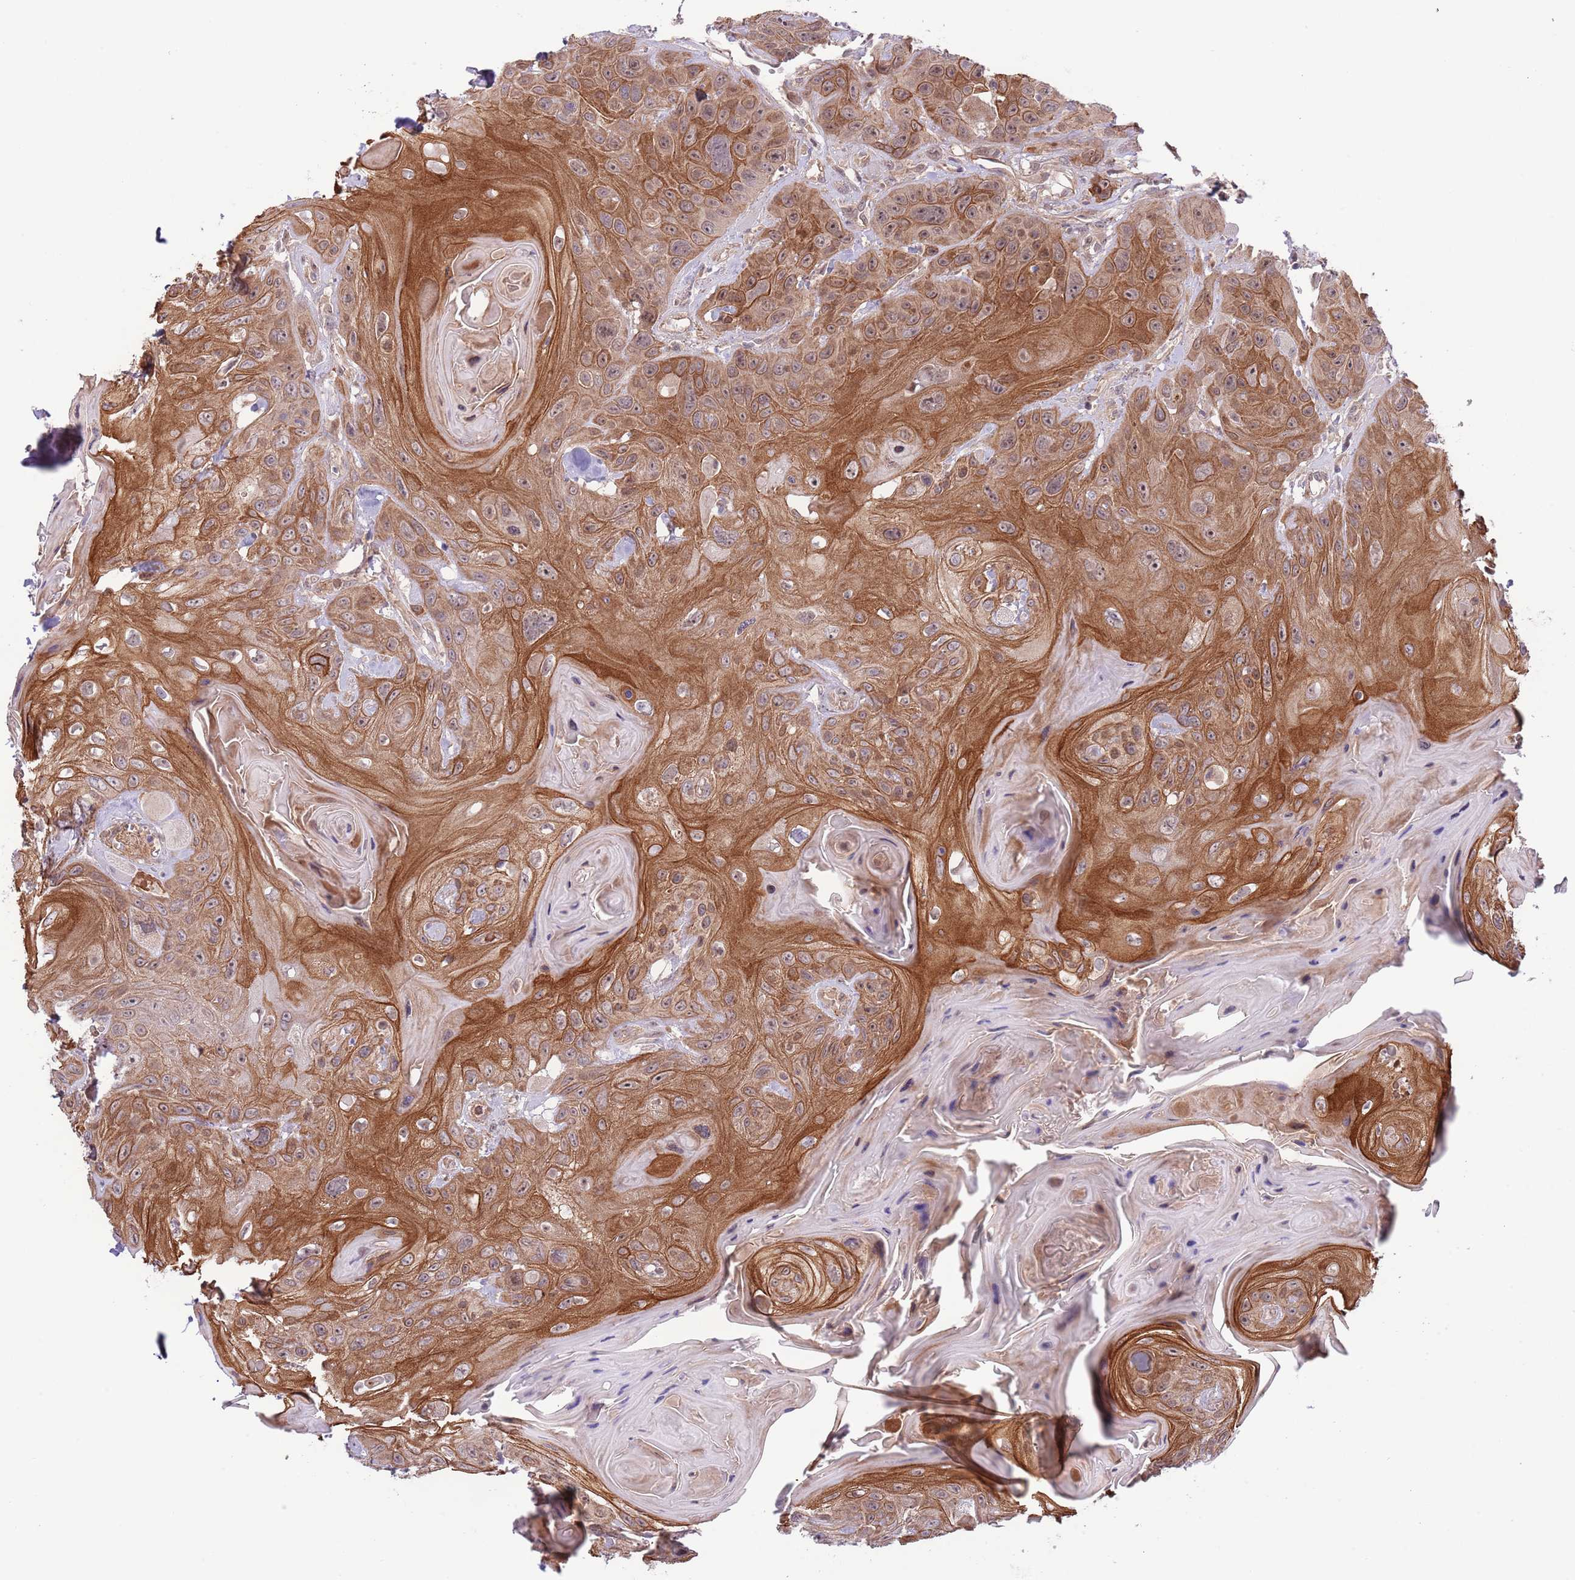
{"staining": {"intensity": "moderate", "quantity": ">75%", "location": "cytoplasmic/membranous,nuclear"}, "tissue": "head and neck cancer", "cell_type": "Tumor cells", "image_type": "cancer", "snomed": [{"axis": "morphology", "description": "Squamous cell carcinoma, NOS"}, {"axis": "topography", "description": "Head-Neck"}], "caption": "Head and neck cancer stained for a protein (brown) displays moderate cytoplasmic/membranous and nuclear positive expression in approximately >75% of tumor cells.", "gene": "PRR16", "patient": {"sex": "female", "age": 59}}